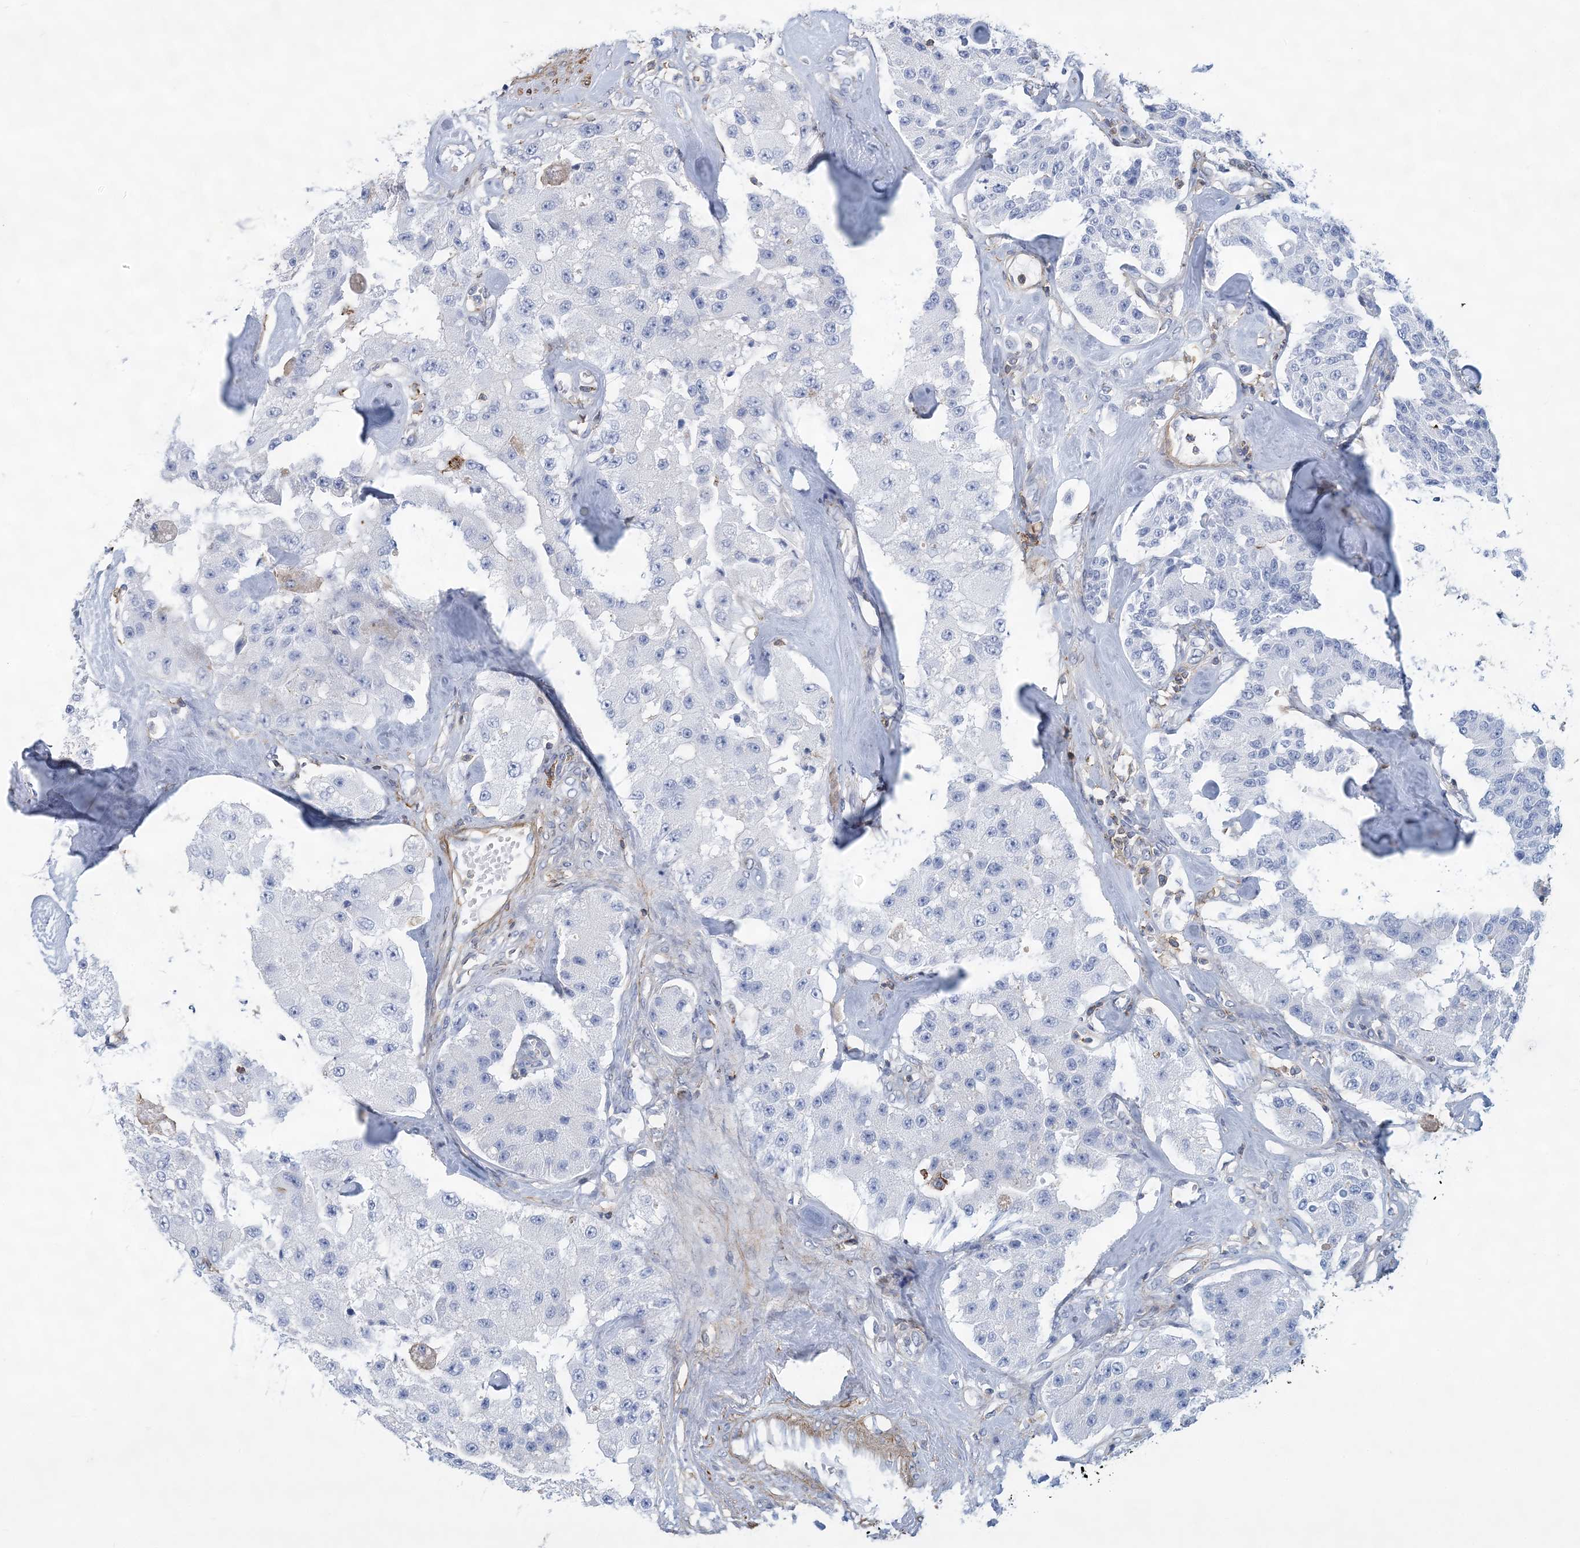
{"staining": {"intensity": "negative", "quantity": "none", "location": "none"}, "tissue": "carcinoid", "cell_type": "Tumor cells", "image_type": "cancer", "snomed": [{"axis": "morphology", "description": "Carcinoid, malignant, NOS"}, {"axis": "topography", "description": "Pancreas"}], "caption": "A histopathology image of human carcinoid is negative for staining in tumor cells.", "gene": "C11orf21", "patient": {"sex": "male", "age": 41}}